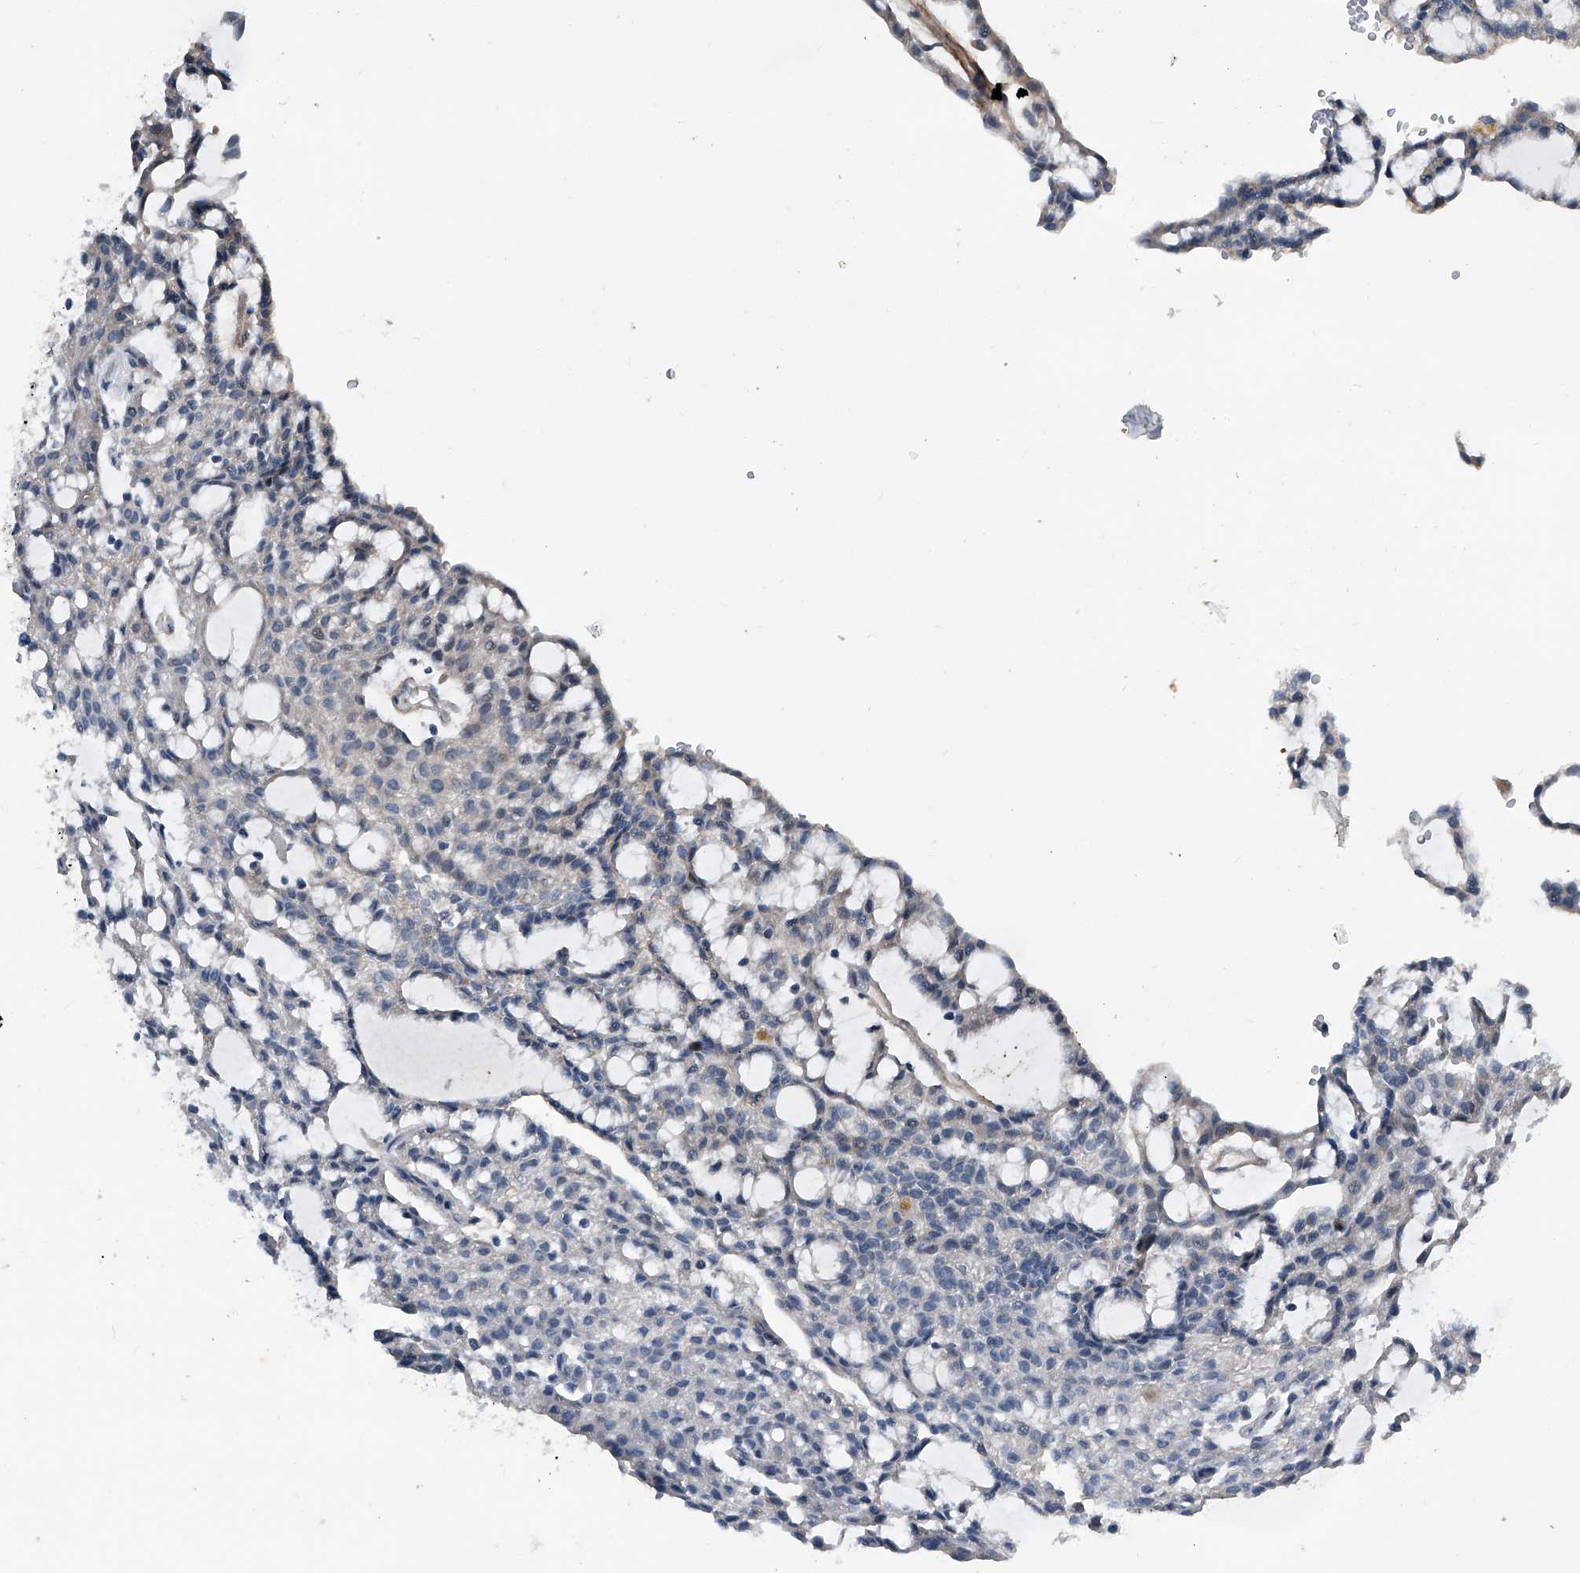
{"staining": {"intensity": "negative", "quantity": "none", "location": "none"}, "tissue": "renal cancer", "cell_type": "Tumor cells", "image_type": "cancer", "snomed": [{"axis": "morphology", "description": "Adenocarcinoma, NOS"}, {"axis": "topography", "description": "Kidney"}], "caption": "This is an IHC histopathology image of renal cancer (adenocarcinoma). There is no staining in tumor cells.", "gene": "PHACTR1", "patient": {"sex": "male", "age": 63}}